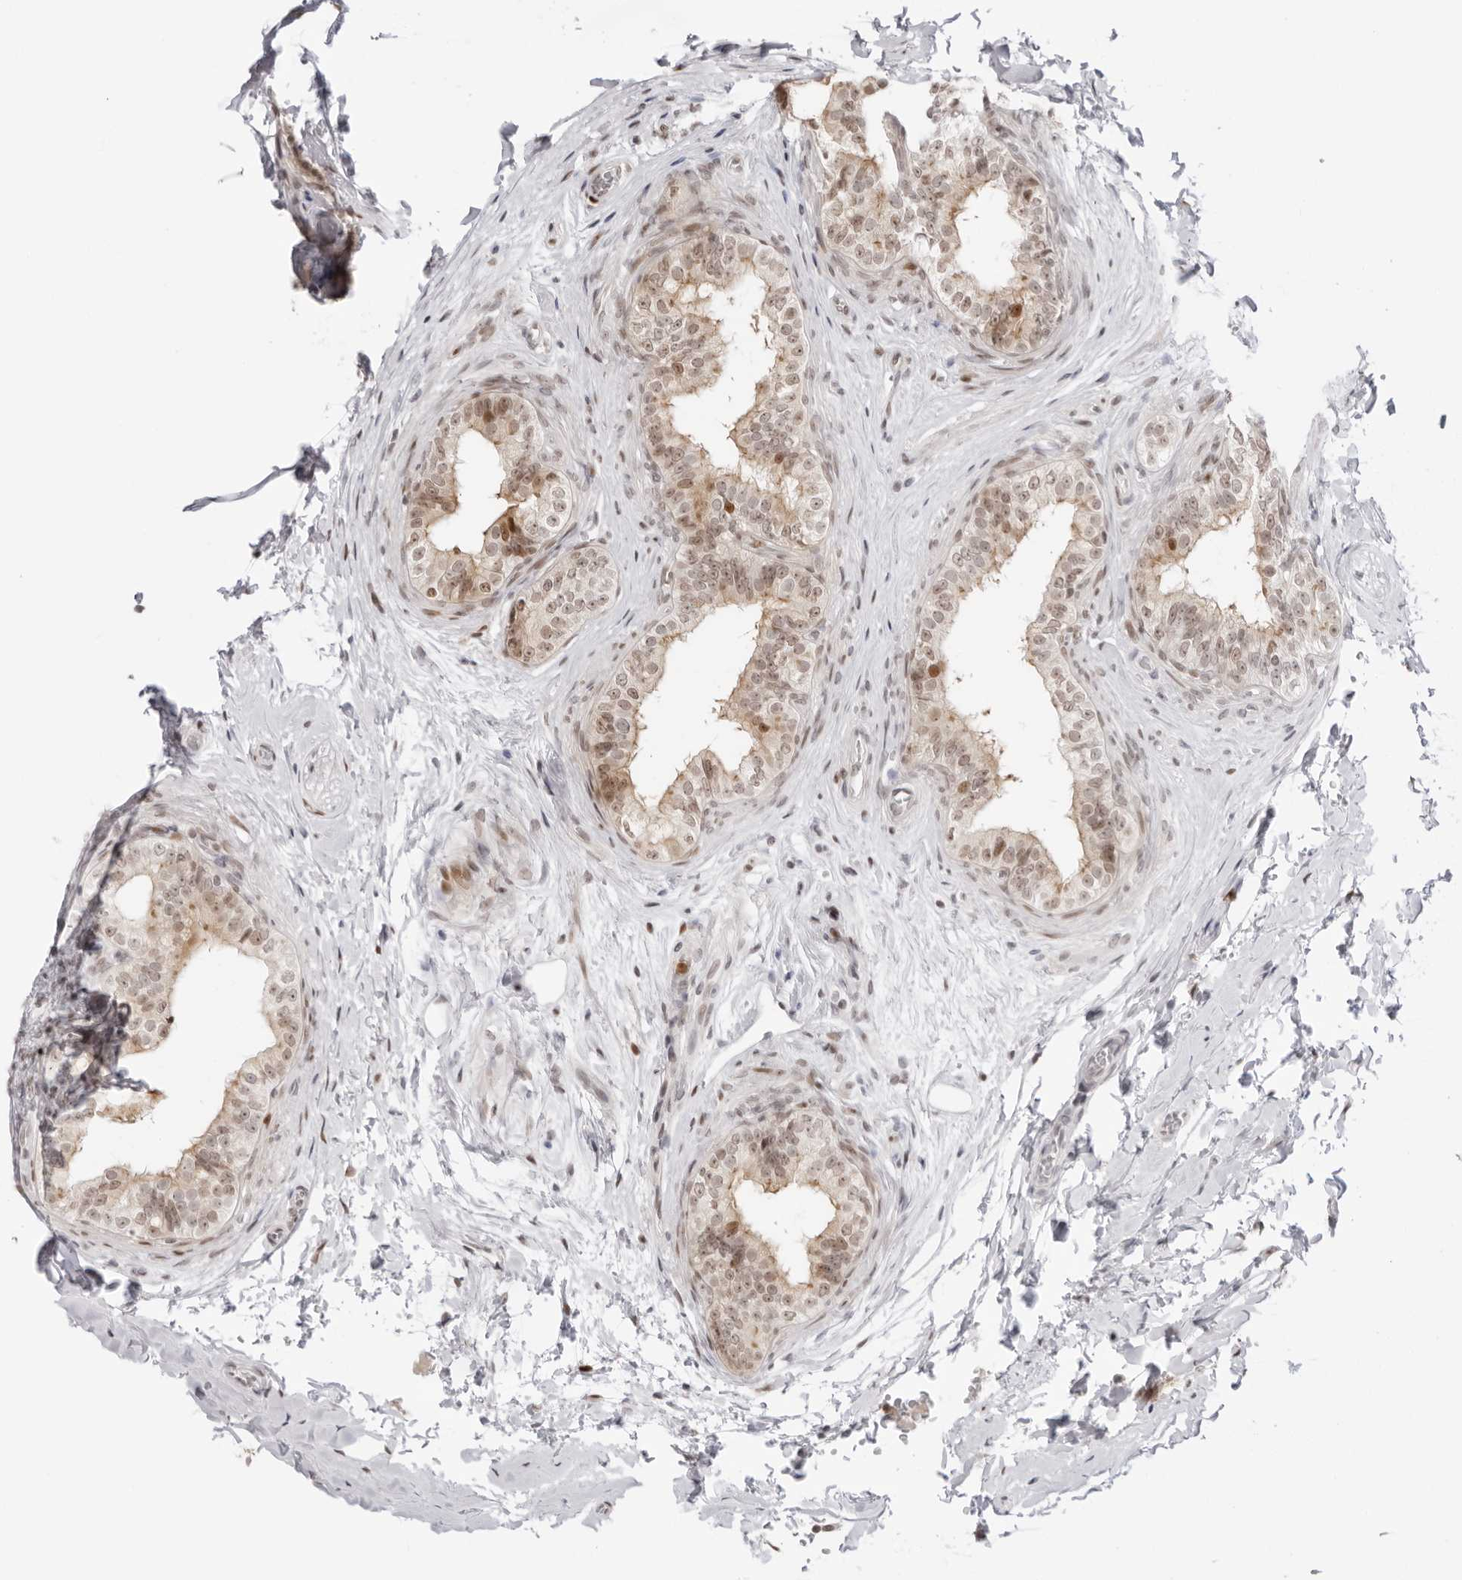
{"staining": {"intensity": "moderate", "quantity": "<25%", "location": "cytoplasmic/membranous,nuclear"}, "tissue": "epididymis", "cell_type": "Glandular cells", "image_type": "normal", "snomed": [{"axis": "morphology", "description": "Normal tissue, NOS"}, {"axis": "topography", "description": "Testis"}, {"axis": "topography", "description": "Epididymis"}], "caption": "Human epididymis stained with a brown dye shows moderate cytoplasmic/membranous,nuclear positive staining in approximately <25% of glandular cells.", "gene": "RNF146", "patient": {"sex": "male", "age": 36}}